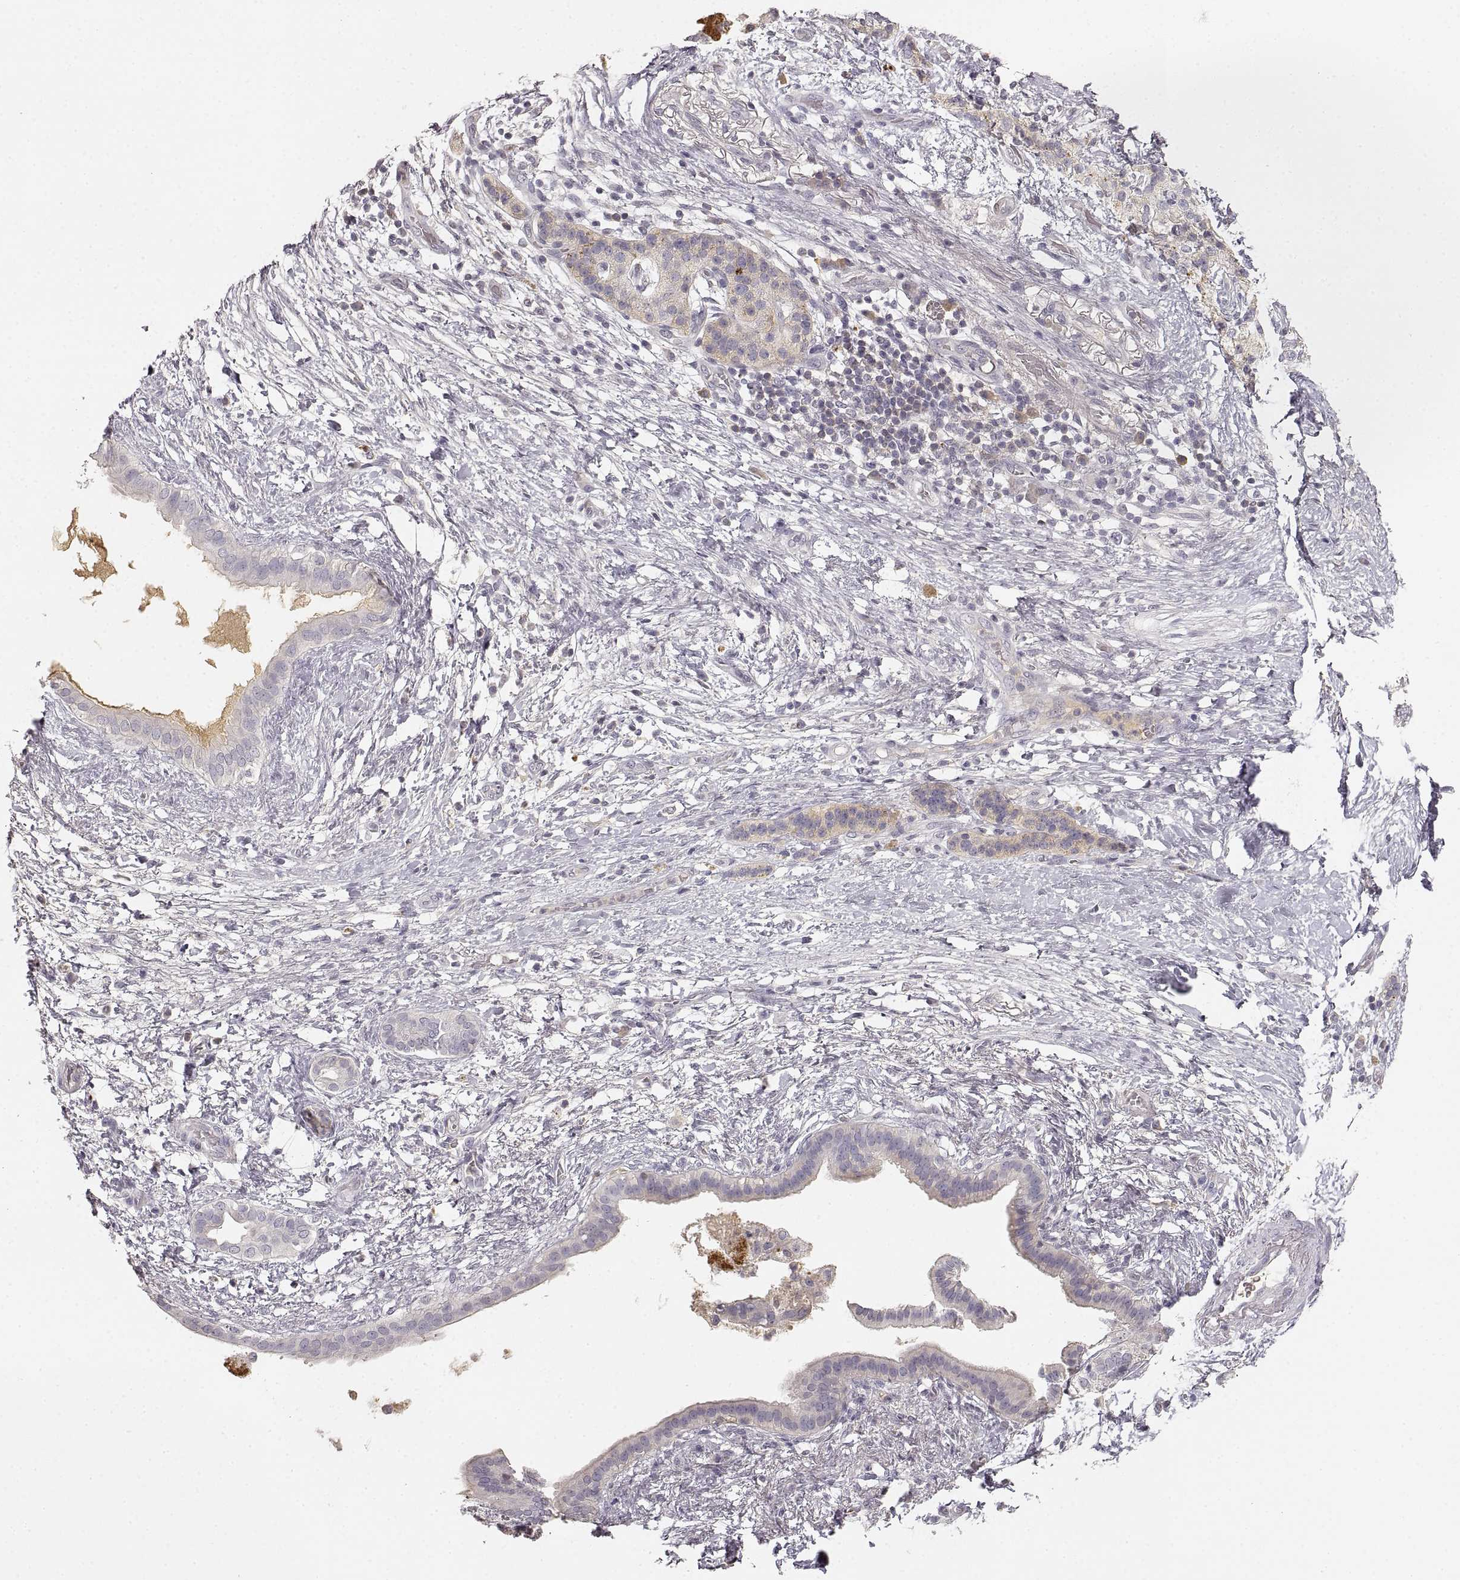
{"staining": {"intensity": "weak", "quantity": "25%-75%", "location": "cytoplasmic/membranous"}, "tissue": "pancreatic cancer", "cell_type": "Tumor cells", "image_type": "cancer", "snomed": [{"axis": "morphology", "description": "Adenocarcinoma, NOS"}, {"axis": "topography", "description": "Pancreas"}], "caption": "High-power microscopy captured an IHC photomicrograph of pancreatic adenocarcinoma, revealing weak cytoplasmic/membranous expression in about 25%-75% of tumor cells. (DAB IHC, brown staining for protein, blue staining for nuclei).", "gene": "RUNDC3A", "patient": {"sex": "female", "age": 72}}